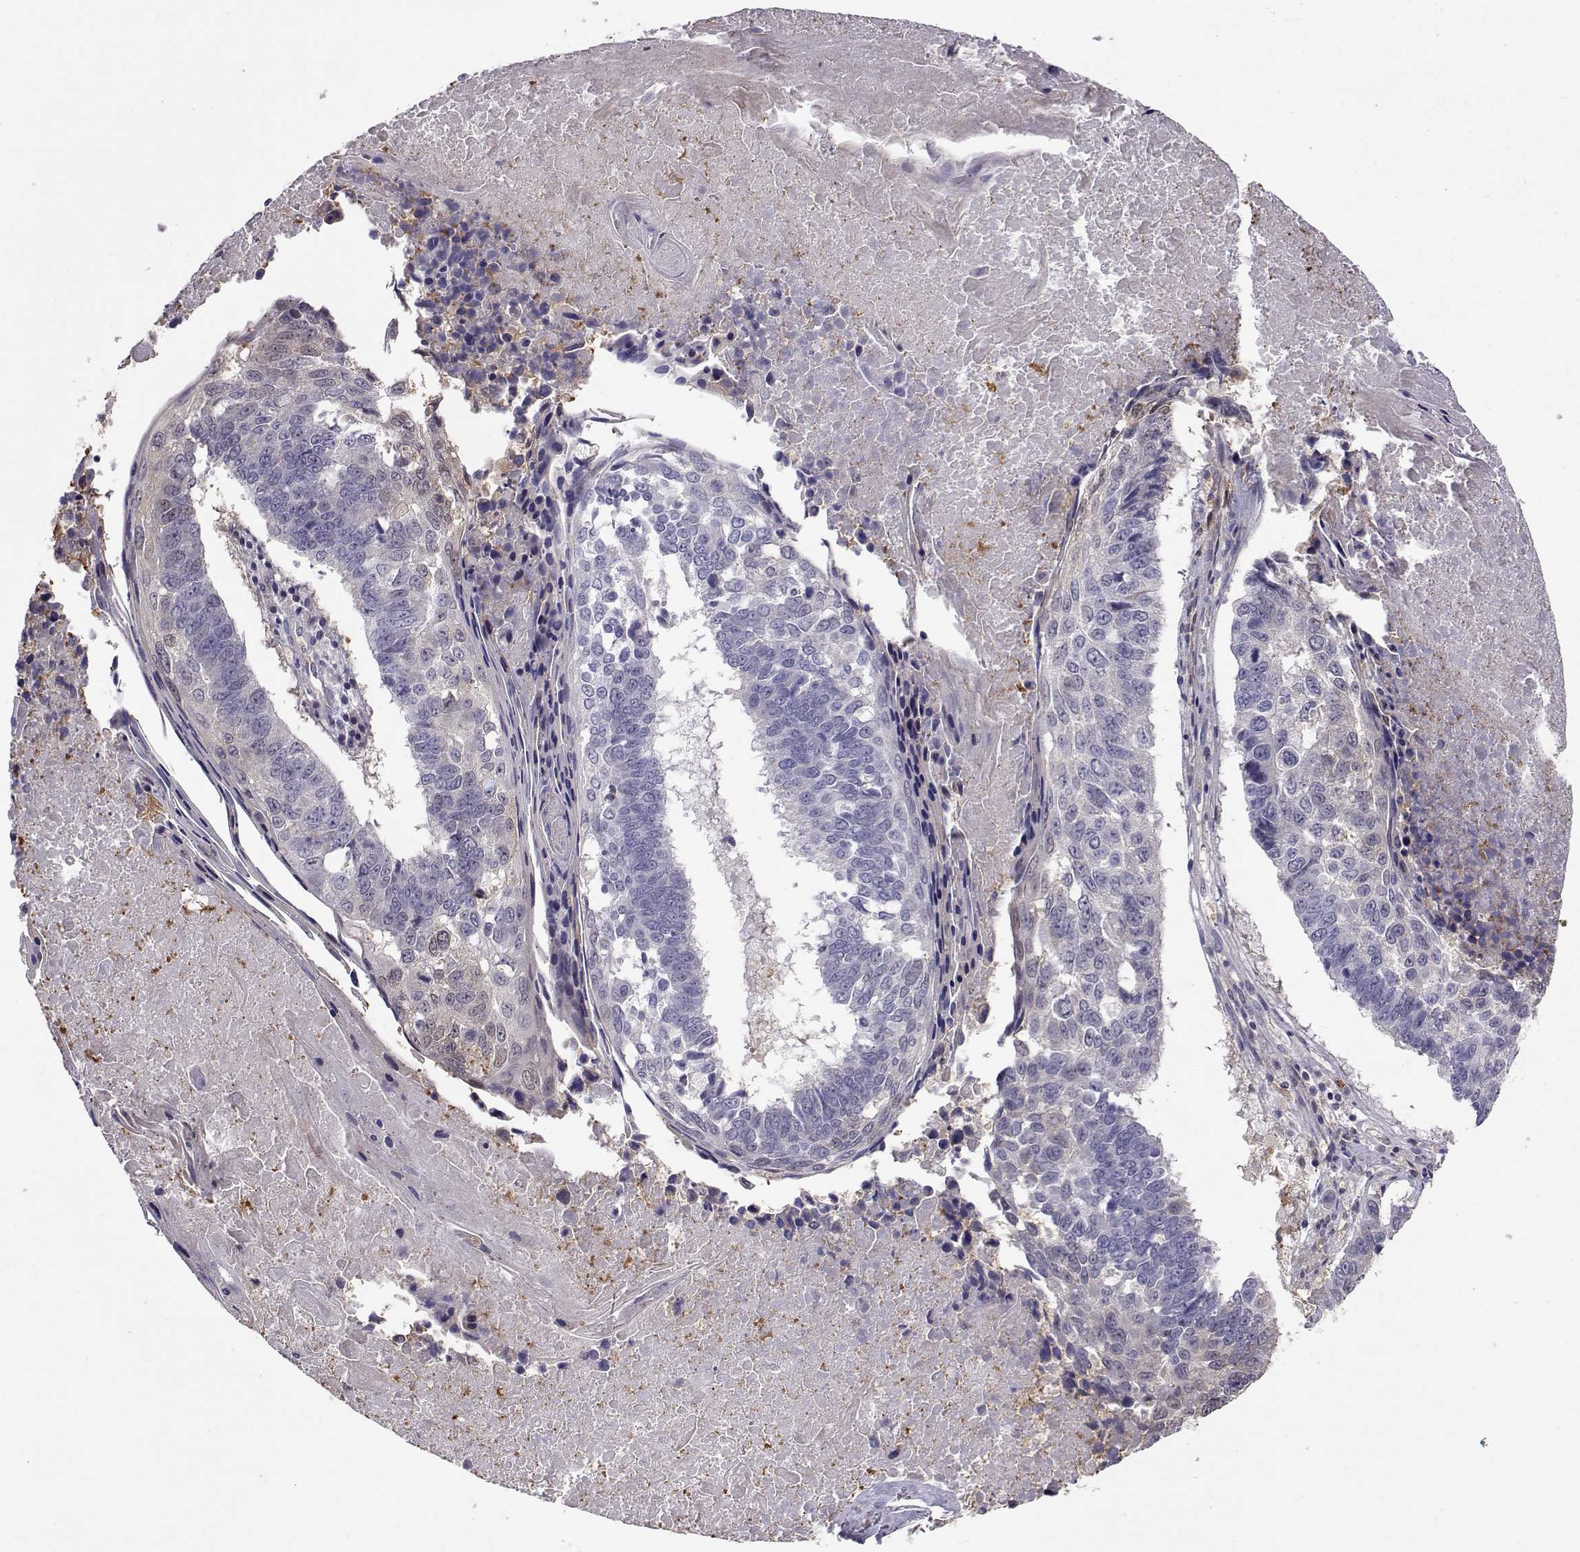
{"staining": {"intensity": "negative", "quantity": "none", "location": "none"}, "tissue": "lung cancer", "cell_type": "Tumor cells", "image_type": "cancer", "snomed": [{"axis": "morphology", "description": "Squamous cell carcinoma, NOS"}, {"axis": "topography", "description": "Lung"}], "caption": "Immunohistochemistry (IHC) of human lung squamous cell carcinoma displays no positivity in tumor cells.", "gene": "NCAM2", "patient": {"sex": "male", "age": 73}}